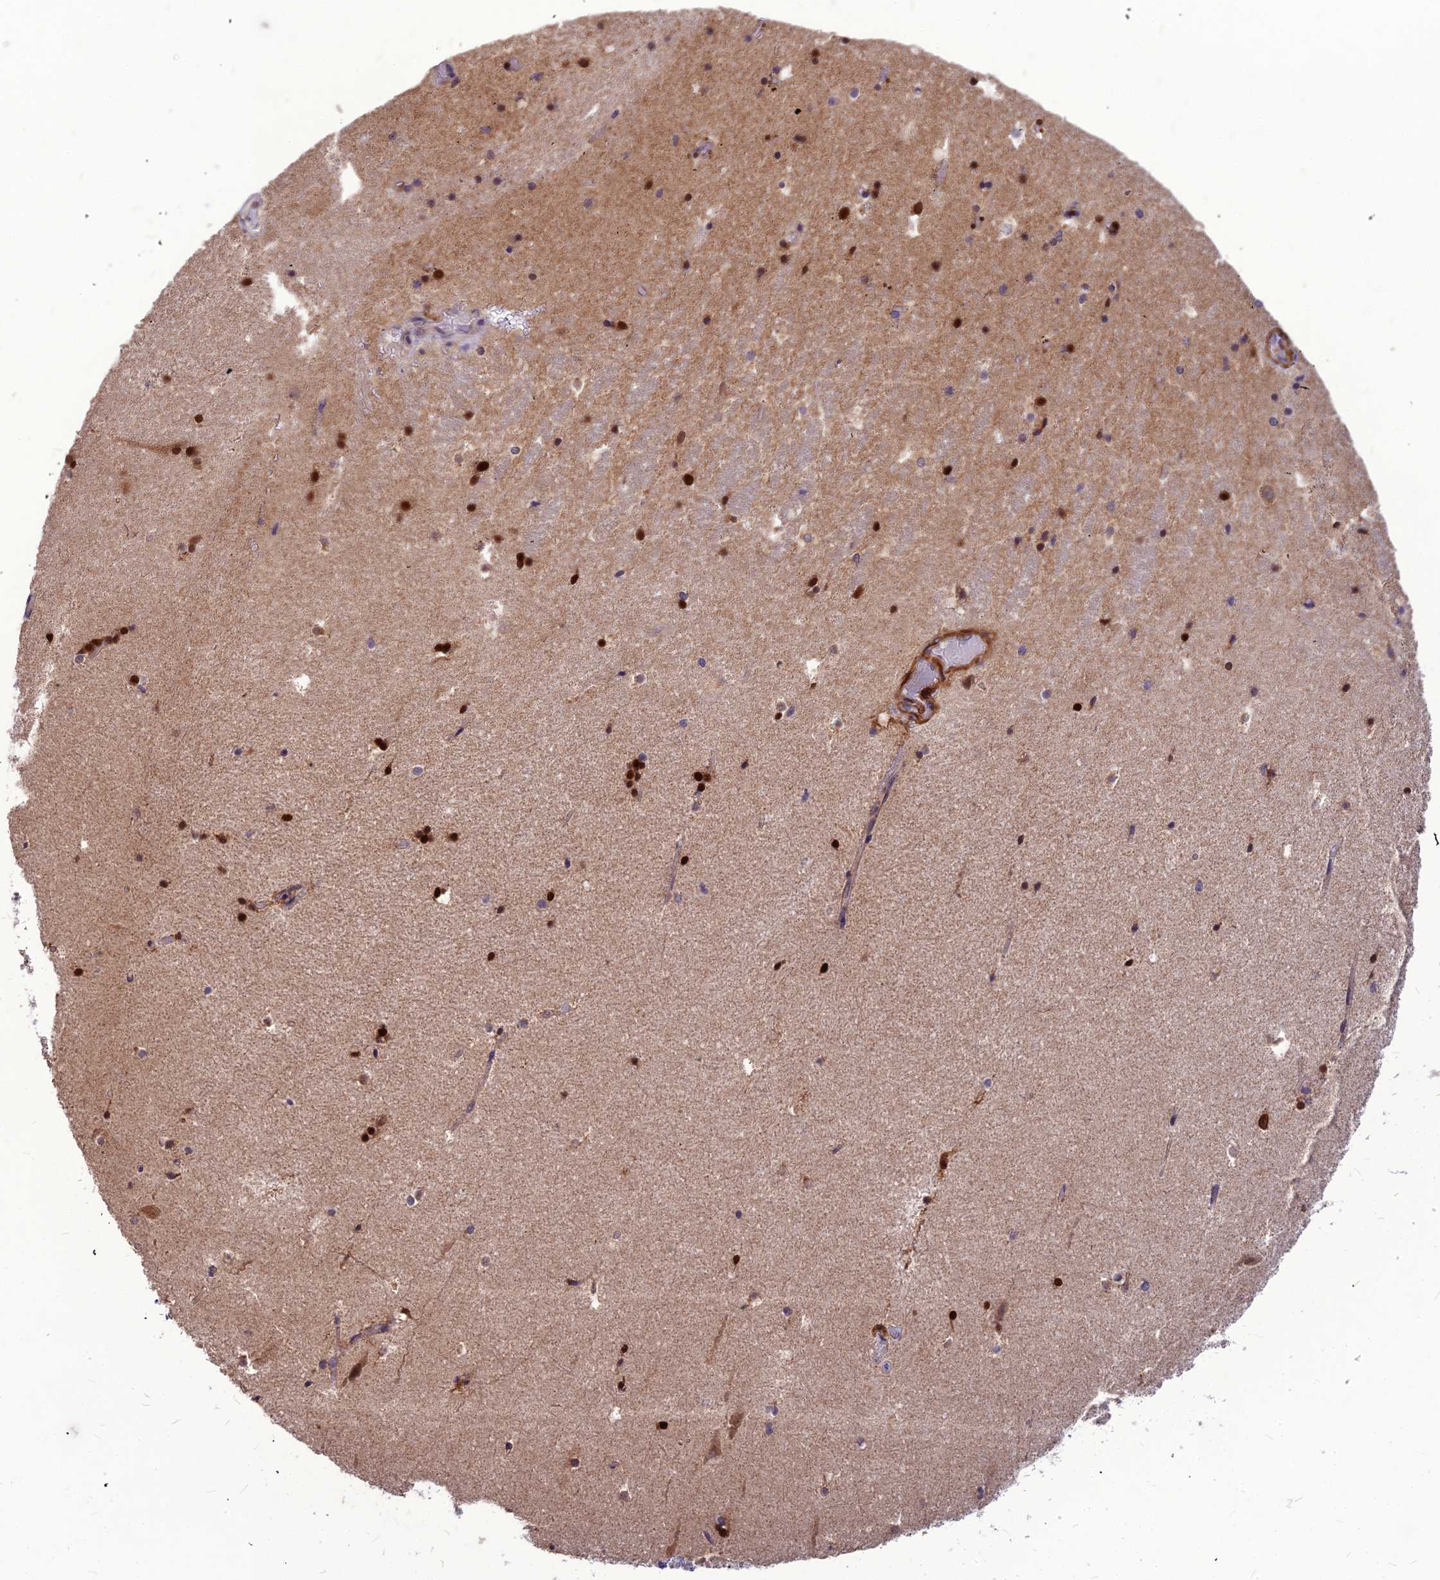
{"staining": {"intensity": "strong", "quantity": "25%-75%", "location": "nuclear"}, "tissue": "hippocampus", "cell_type": "Glial cells", "image_type": "normal", "snomed": [{"axis": "morphology", "description": "Normal tissue, NOS"}, {"axis": "topography", "description": "Hippocampus"}], "caption": "This is a micrograph of immunohistochemistry (IHC) staining of unremarkable hippocampus, which shows strong expression in the nuclear of glial cells.", "gene": "LEKR1", "patient": {"sex": "female", "age": 52}}